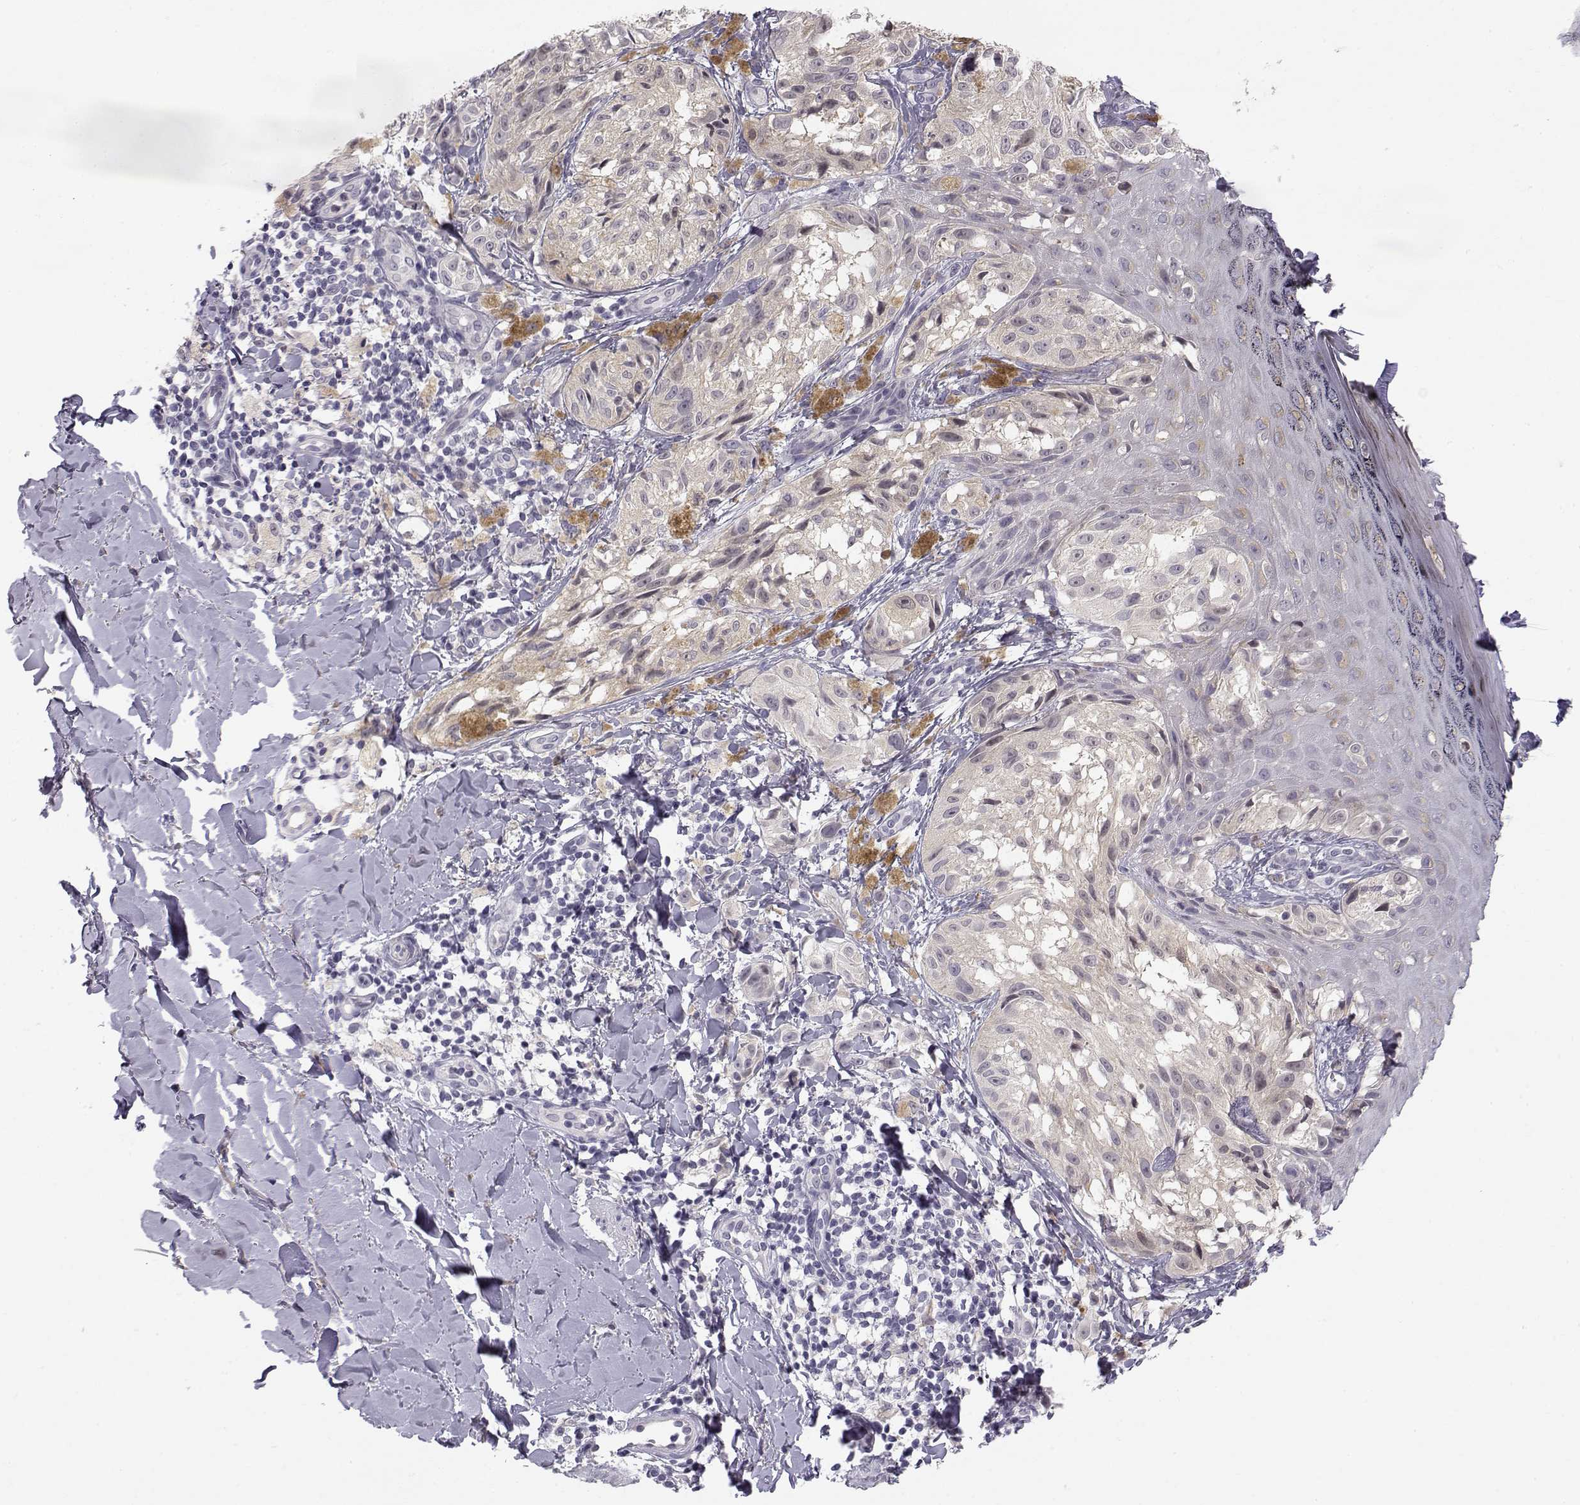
{"staining": {"intensity": "weak", "quantity": "25%-75%", "location": "cytoplasmic/membranous"}, "tissue": "melanoma", "cell_type": "Tumor cells", "image_type": "cancer", "snomed": [{"axis": "morphology", "description": "Malignant melanoma, NOS"}, {"axis": "topography", "description": "Skin"}], "caption": "The histopathology image exhibits a brown stain indicating the presence of a protein in the cytoplasmic/membranous of tumor cells in malignant melanoma.", "gene": "ACSL6", "patient": {"sex": "male", "age": 36}}